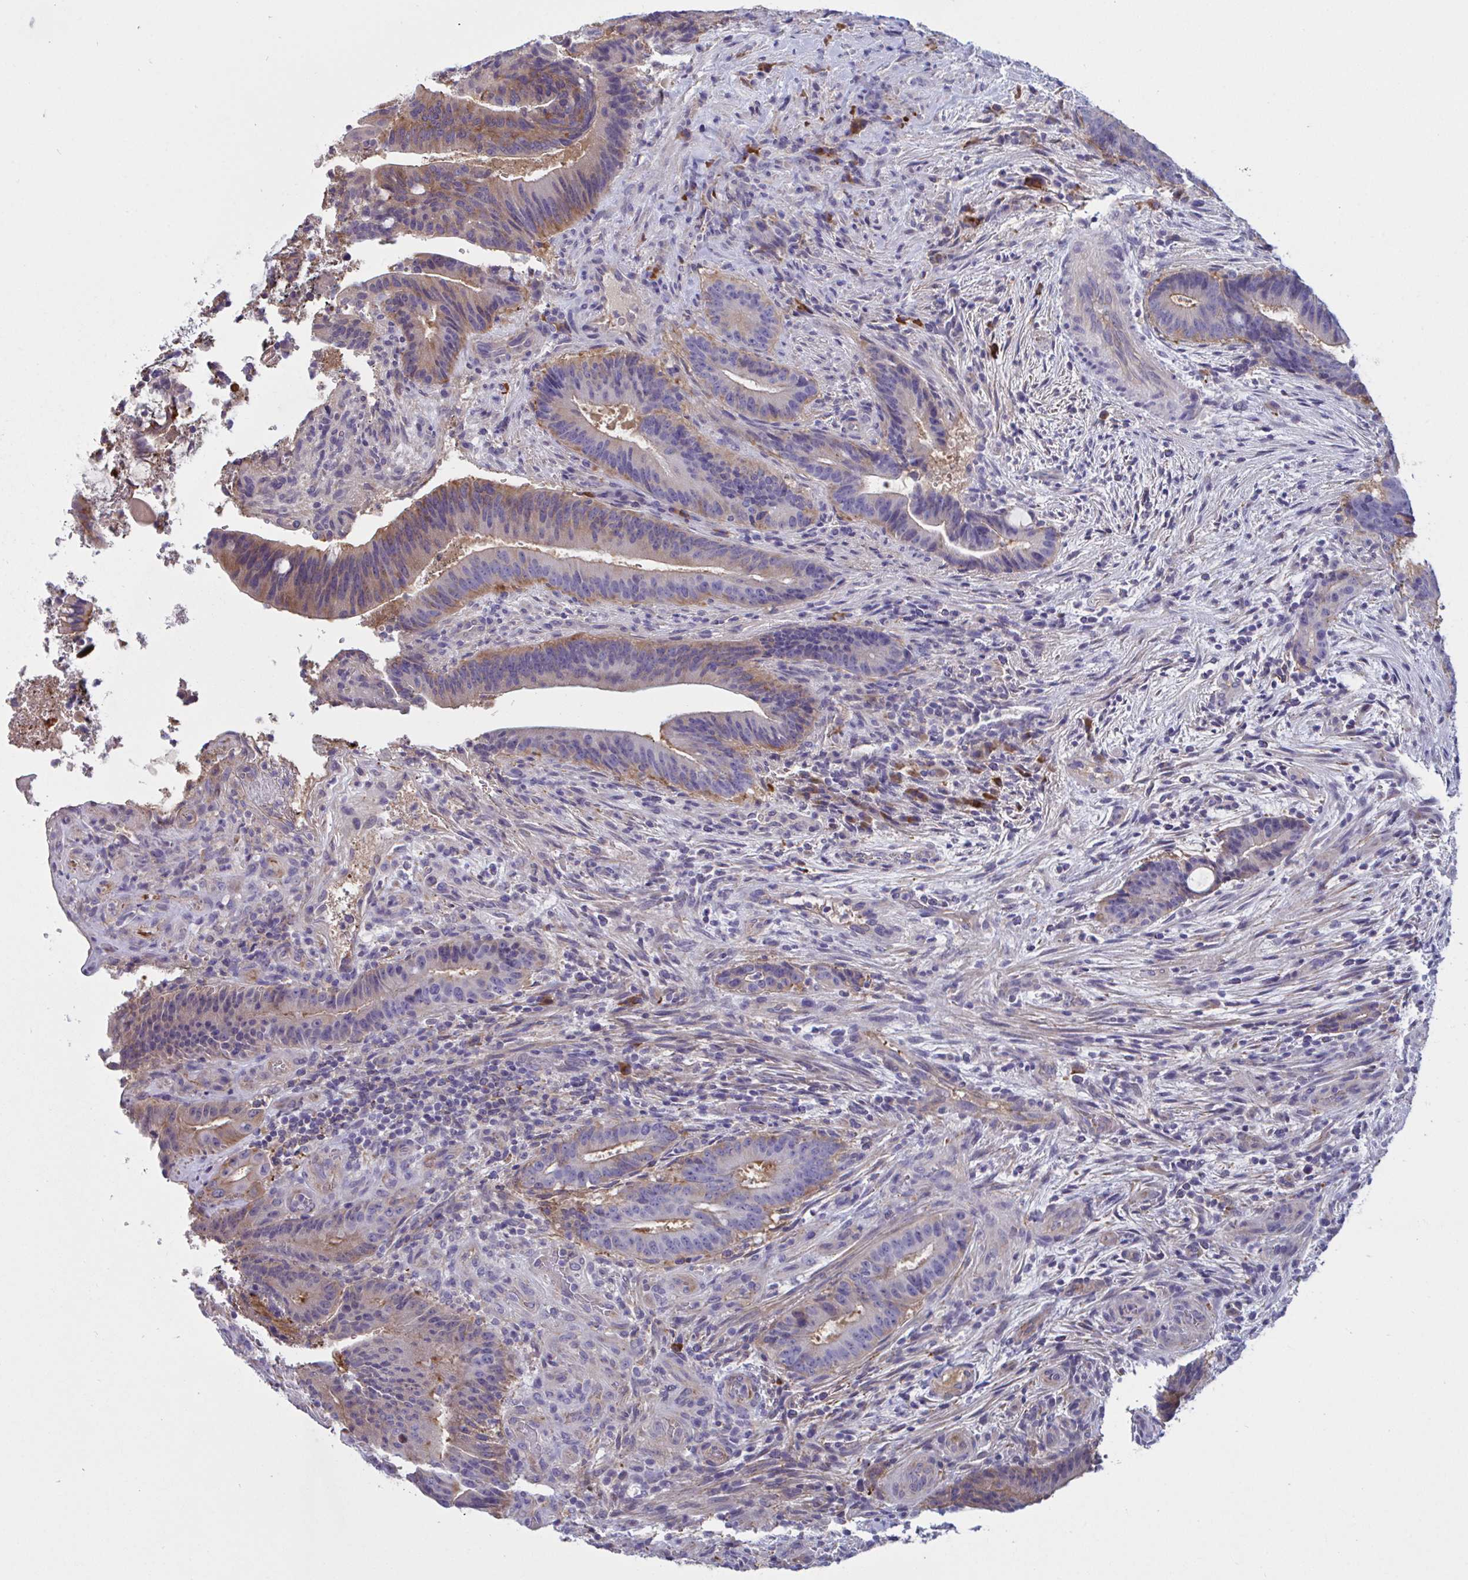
{"staining": {"intensity": "moderate", "quantity": "25%-75%", "location": "cytoplasmic/membranous"}, "tissue": "colorectal cancer", "cell_type": "Tumor cells", "image_type": "cancer", "snomed": [{"axis": "morphology", "description": "Adenocarcinoma, NOS"}, {"axis": "topography", "description": "Colon"}], "caption": "Protein expression analysis of human colorectal cancer reveals moderate cytoplasmic/membranous staining in approximately 25%-75% of tumor cells. (DAB (3,3'-diaminobenzidine) = brown stain, brightfield microscopy at high magnification).", "gene": "MS4A14", "patient": {"sex": "female", "age": 43}}